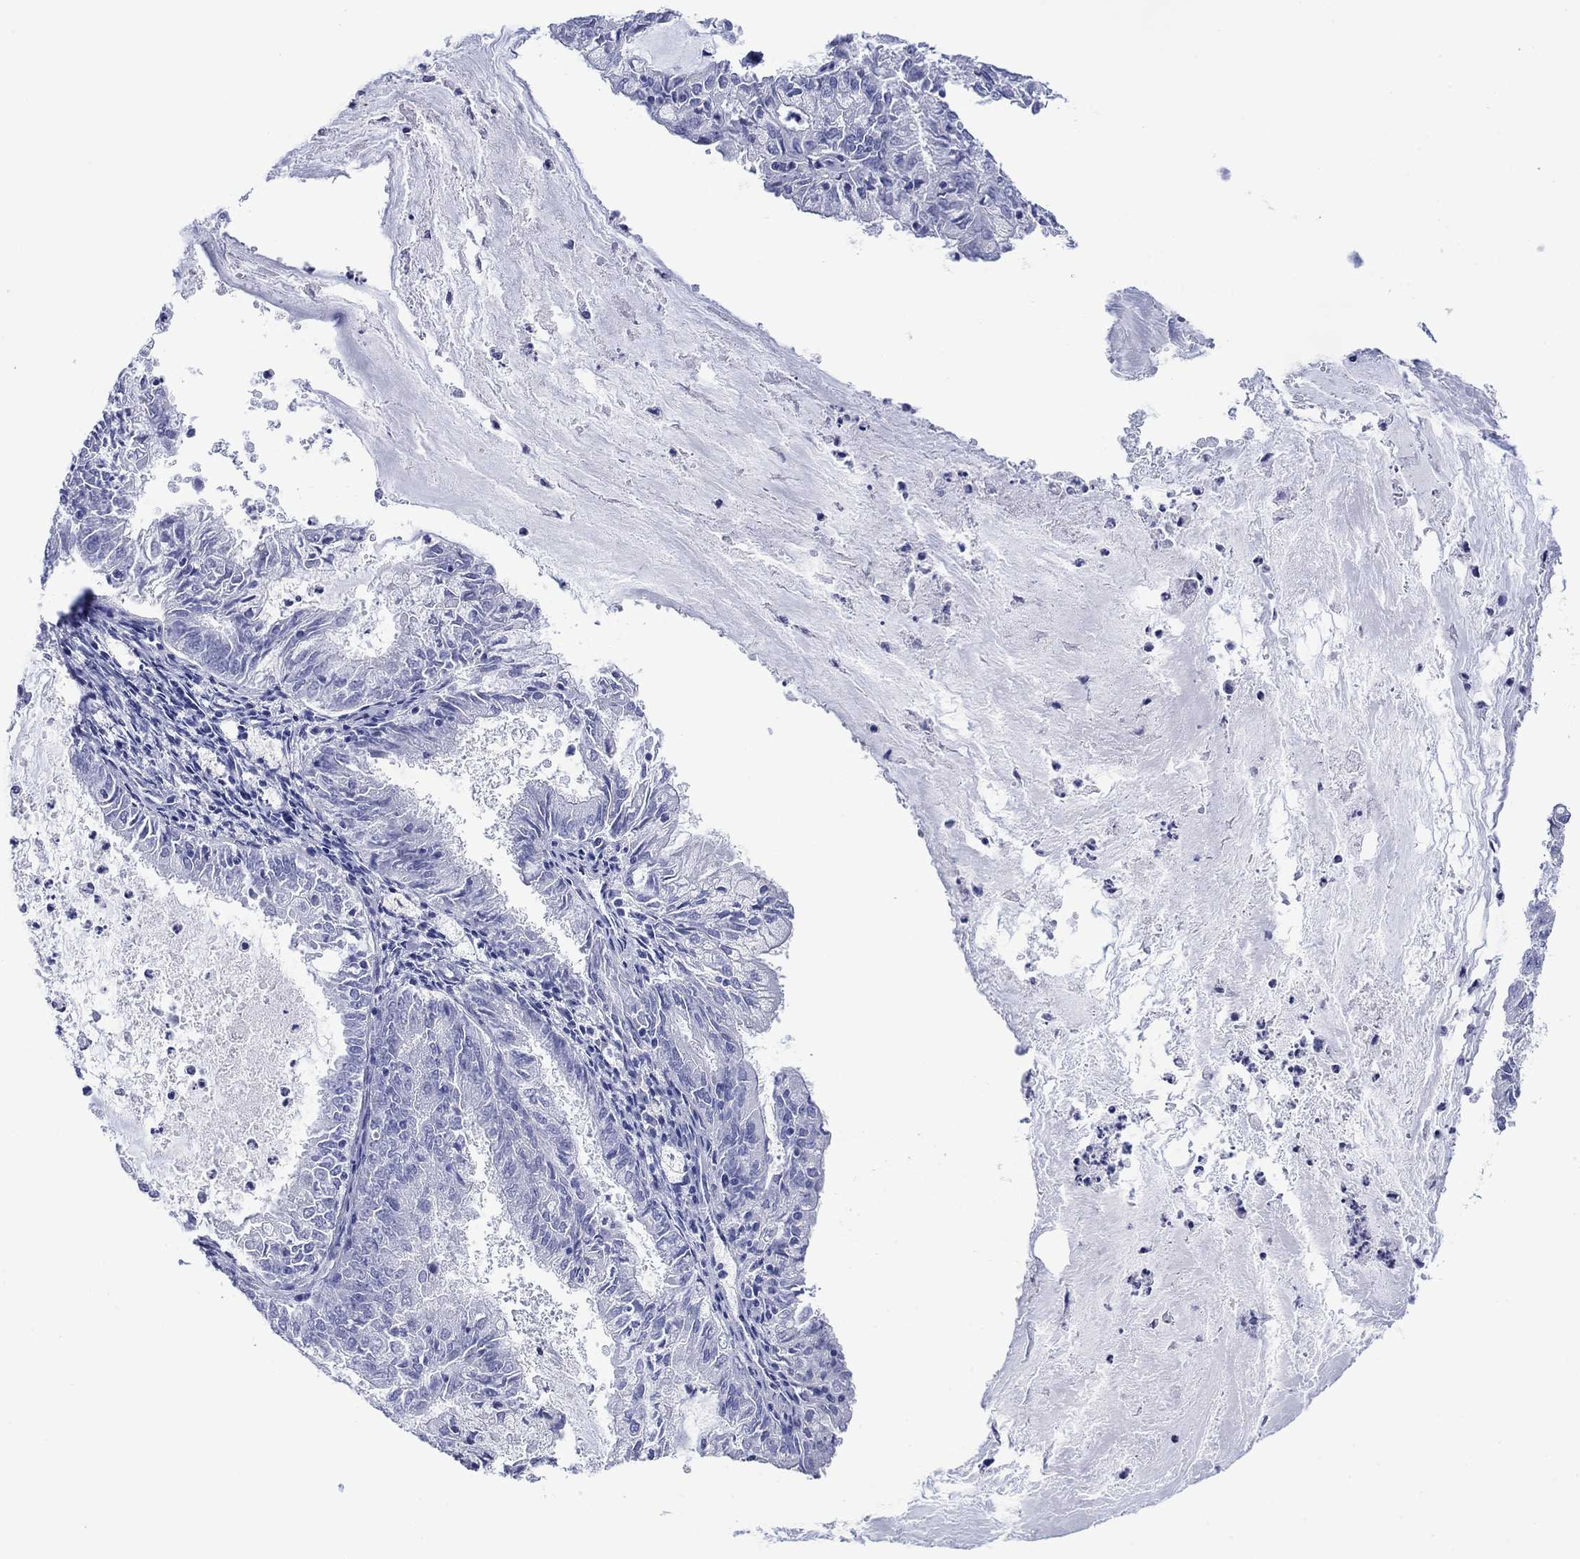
{"staining": {"intensity": "negative", "quantity": "none", "location": "none"}, "tissue": "endometrial cancer", "cell_type": "Tumor cells", "image_type": "cancer", "snomed": [{"axis": "morphology", "description": "Adenocarcinoma, NOS"}, {"axis": "topography", "description": "Endometrium"}], "caption": "Immunohistochemistry (IHC) of human endometrial cancer demonstrates no expression in tumor cells.", "gene": "MLANA", "patient": {"sex": "female", "age": 57}}